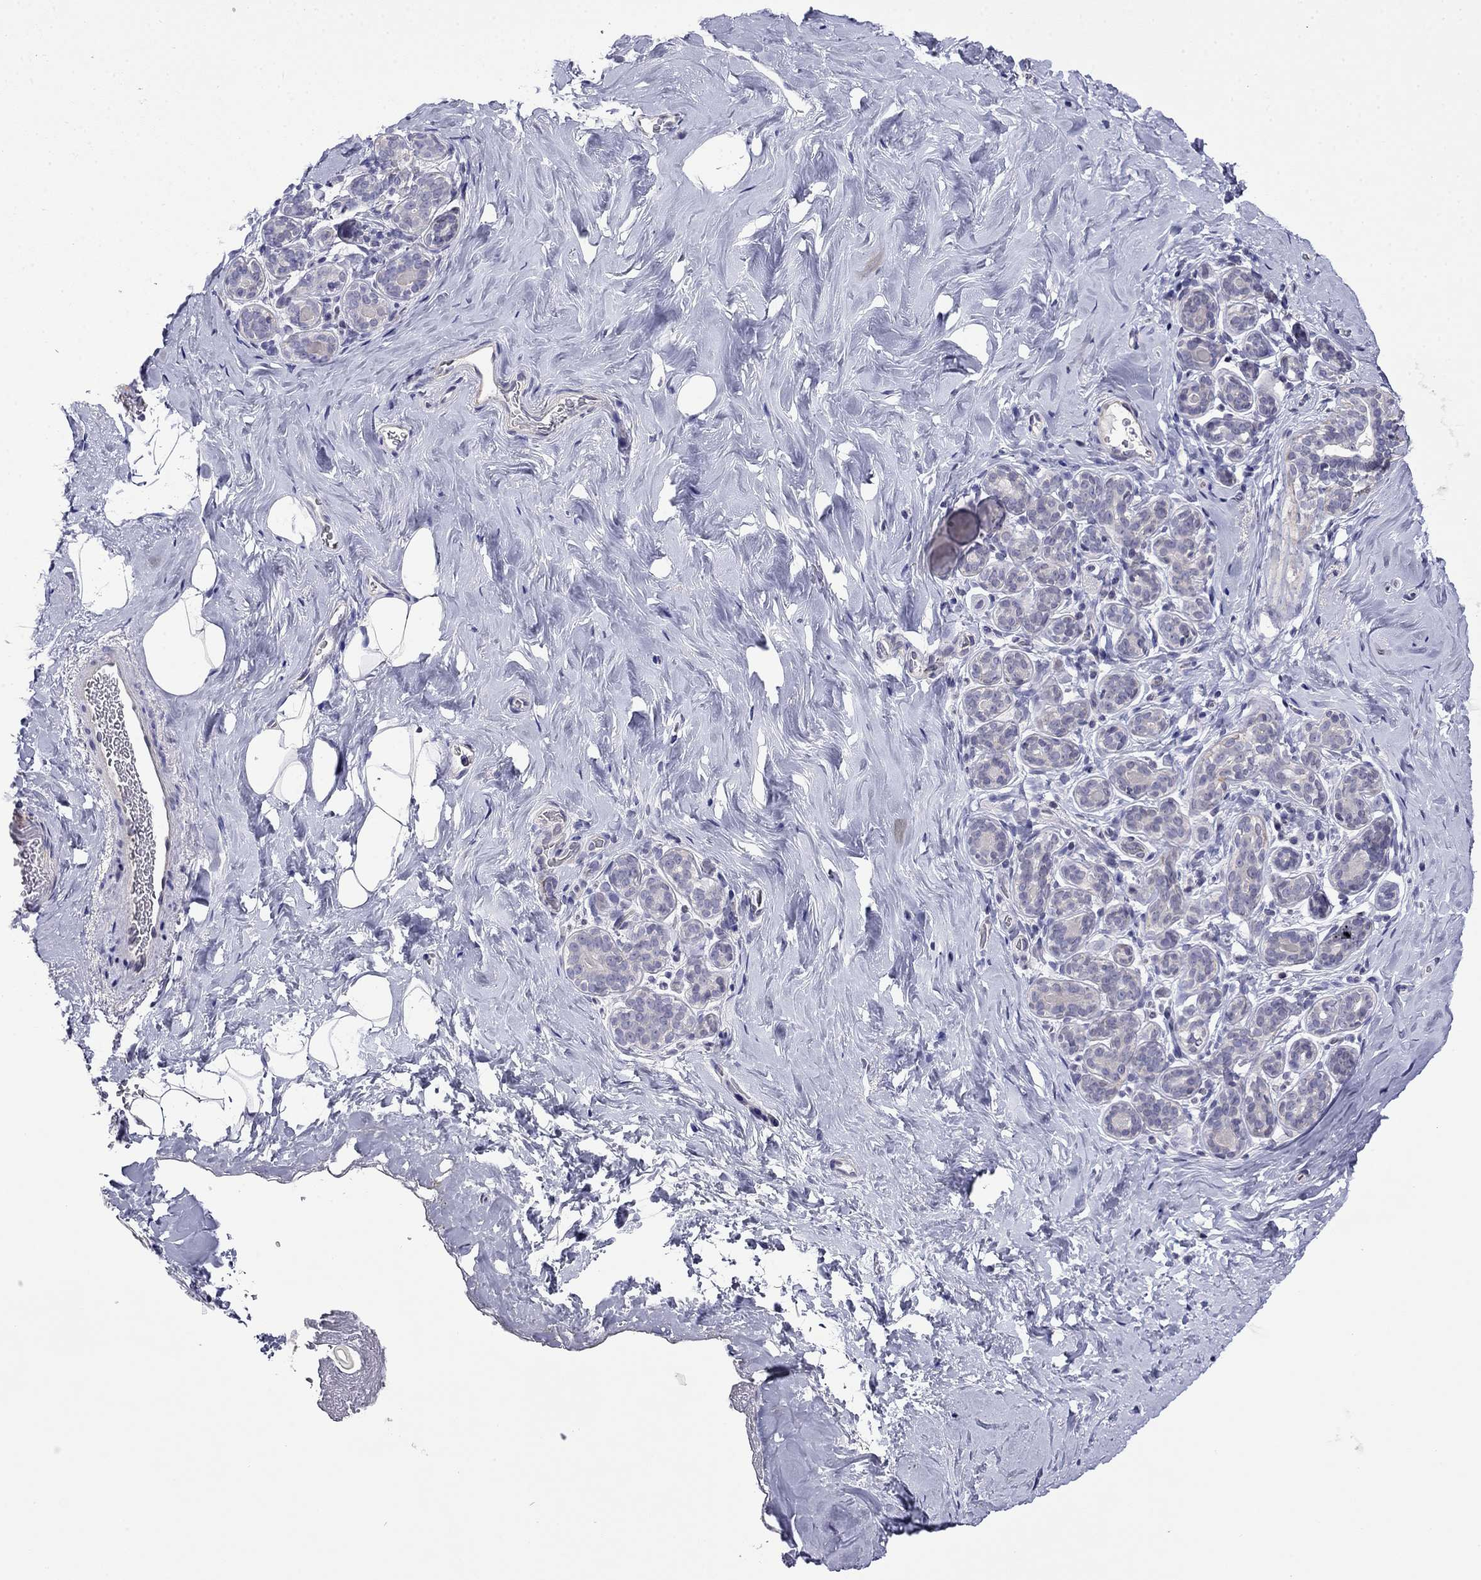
{"staining": {"intensity": "negative", "quantity": "none", "location": "none"}, "tissue": "breast", "cell_type": "Adipocytes", "image_type": "normal", "snomed": [{"axis": "morphology", "description": "Normal tissue, NOS"}, {"axis": "topography", "description": "Skin"}, {"axis": "topography", "description": "Breast"}], "caption": "Immunohistochemistry image of benign breast stained for a protein (brown), which shows no expression in adipocytes.", "gene": "PRR18", "patient": {"sex": "female", "age": 43}}